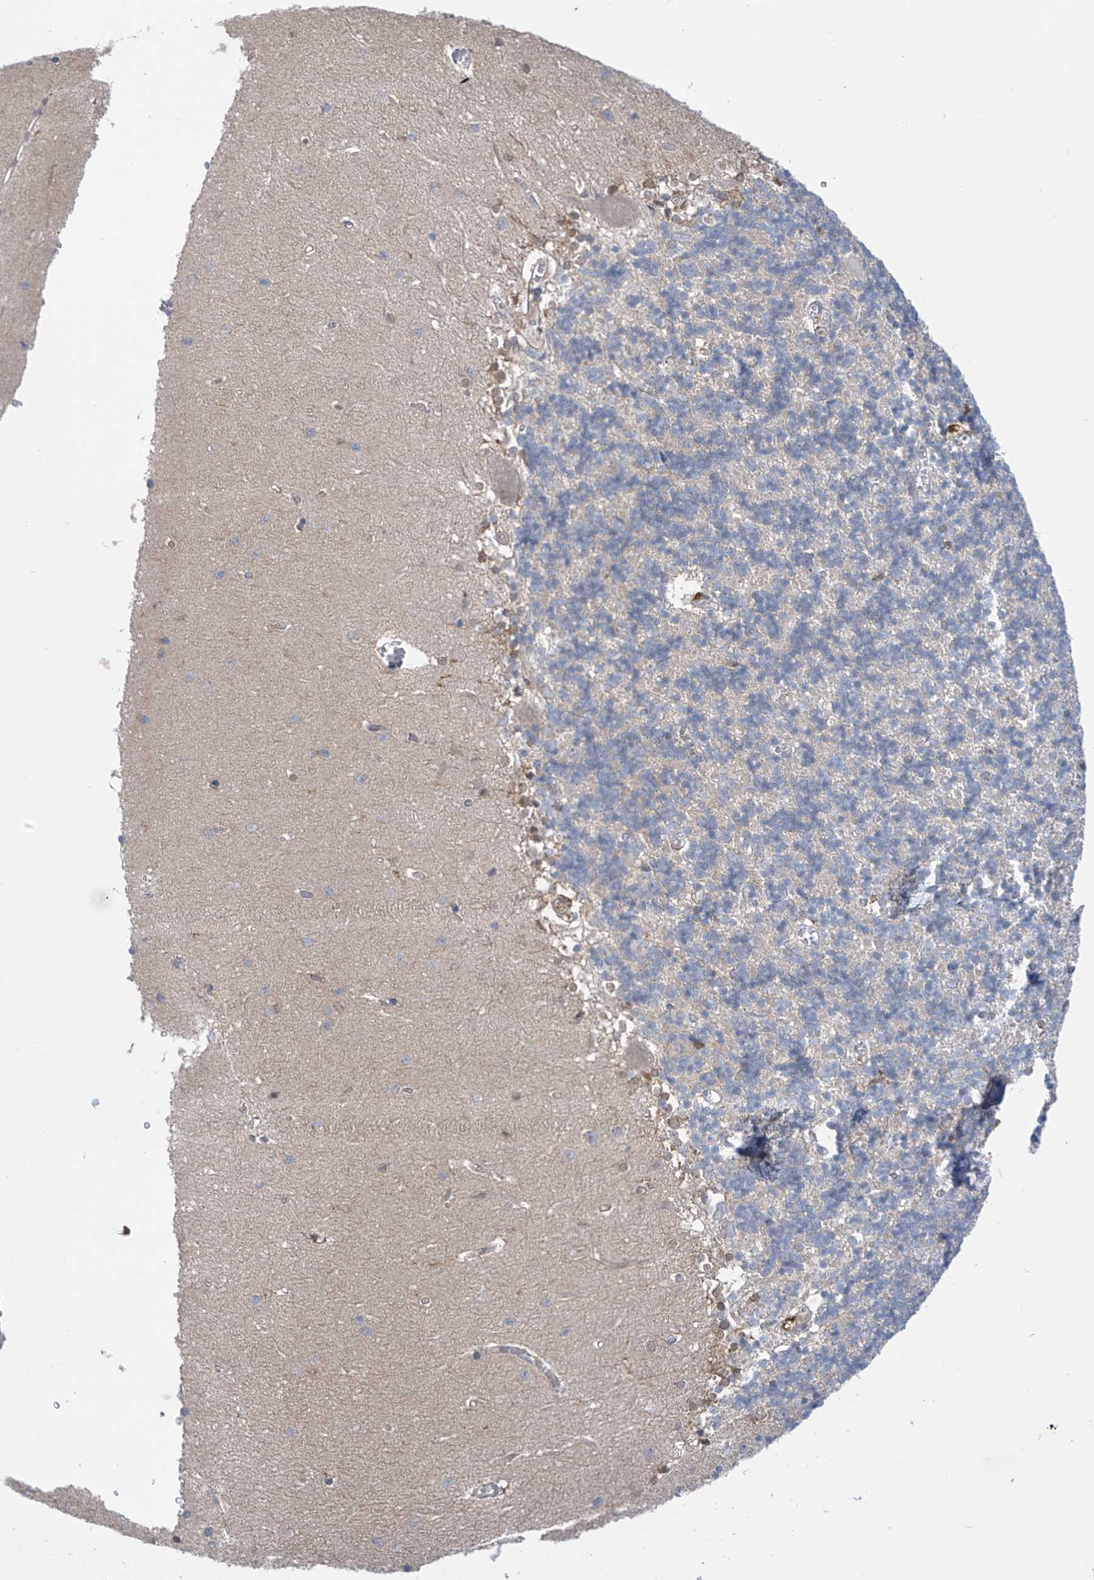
{"staining": {"intensity": "negative", "quantity": "none", "location": "none"}, "tissue": "cerebellum", "cell_type": "Cells in granular layer", "image_type": "normal", "snomed": [{"axis": "morphology", "description": "Normal tissue, NOS"}, {"axis": "topography", "description": "Cerebellum"}], "caption": "Immunohistochemistry (IHC) photomicrograph of benign cerebellum: cerebellum stained with DAB (3,3'-diaminobenzidine) reveals no significant protein positivity in cells in granular layer.", "gene": "IDH1", "patient": {"sex": "male", "age": 37}}